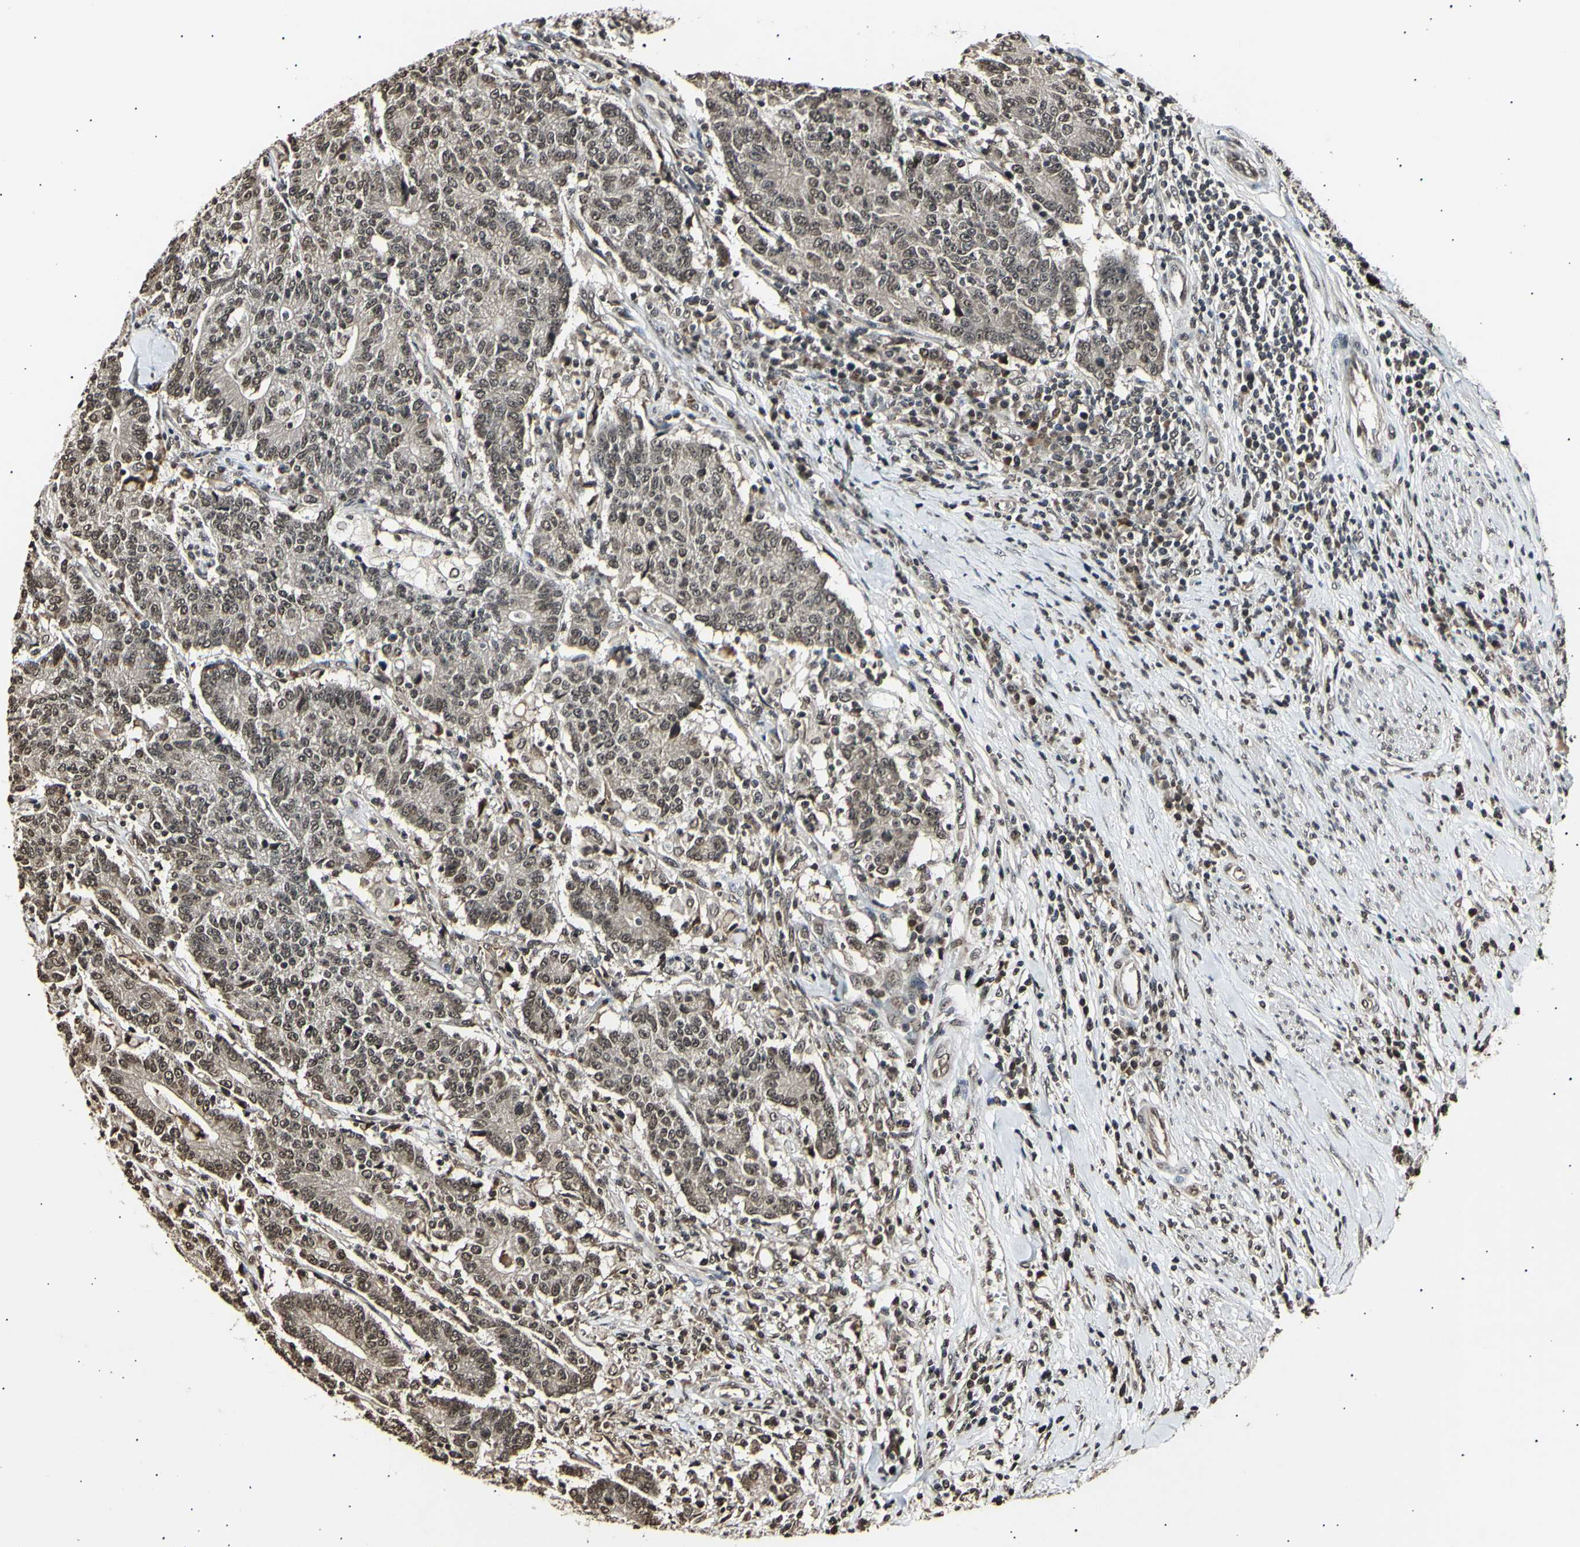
{"staining": {"intensity": "moderate", "quantity": ">75%", "location": "cytoplasmic/membranous,nuclear"}, "tissue": "colorectal cancer", "cell_type": "Tumor cells", "image_type": "cancer", "snomed": [{"axis": "morphology", "description": "Normal tissue, NOS"}, {"axis": "morphology", "description": "Adenocarcinoma, NOS"}, {"axis": "topography", "description": "Colon"}], "caption": "Immunohistochemical staining of human adenocarcinoma (colorectal) shows moderate cytoplasmic/membranous and nuclear protein positivity in about >75% of tumor cells. The staining was performed using DAB to visualize the protein expression in brown, while the nuclei were stained in blue with hematoxylin (Magnification: 20x).", "gene": "ANAPC7", "patient": {"sex": "female", "age": 75}}